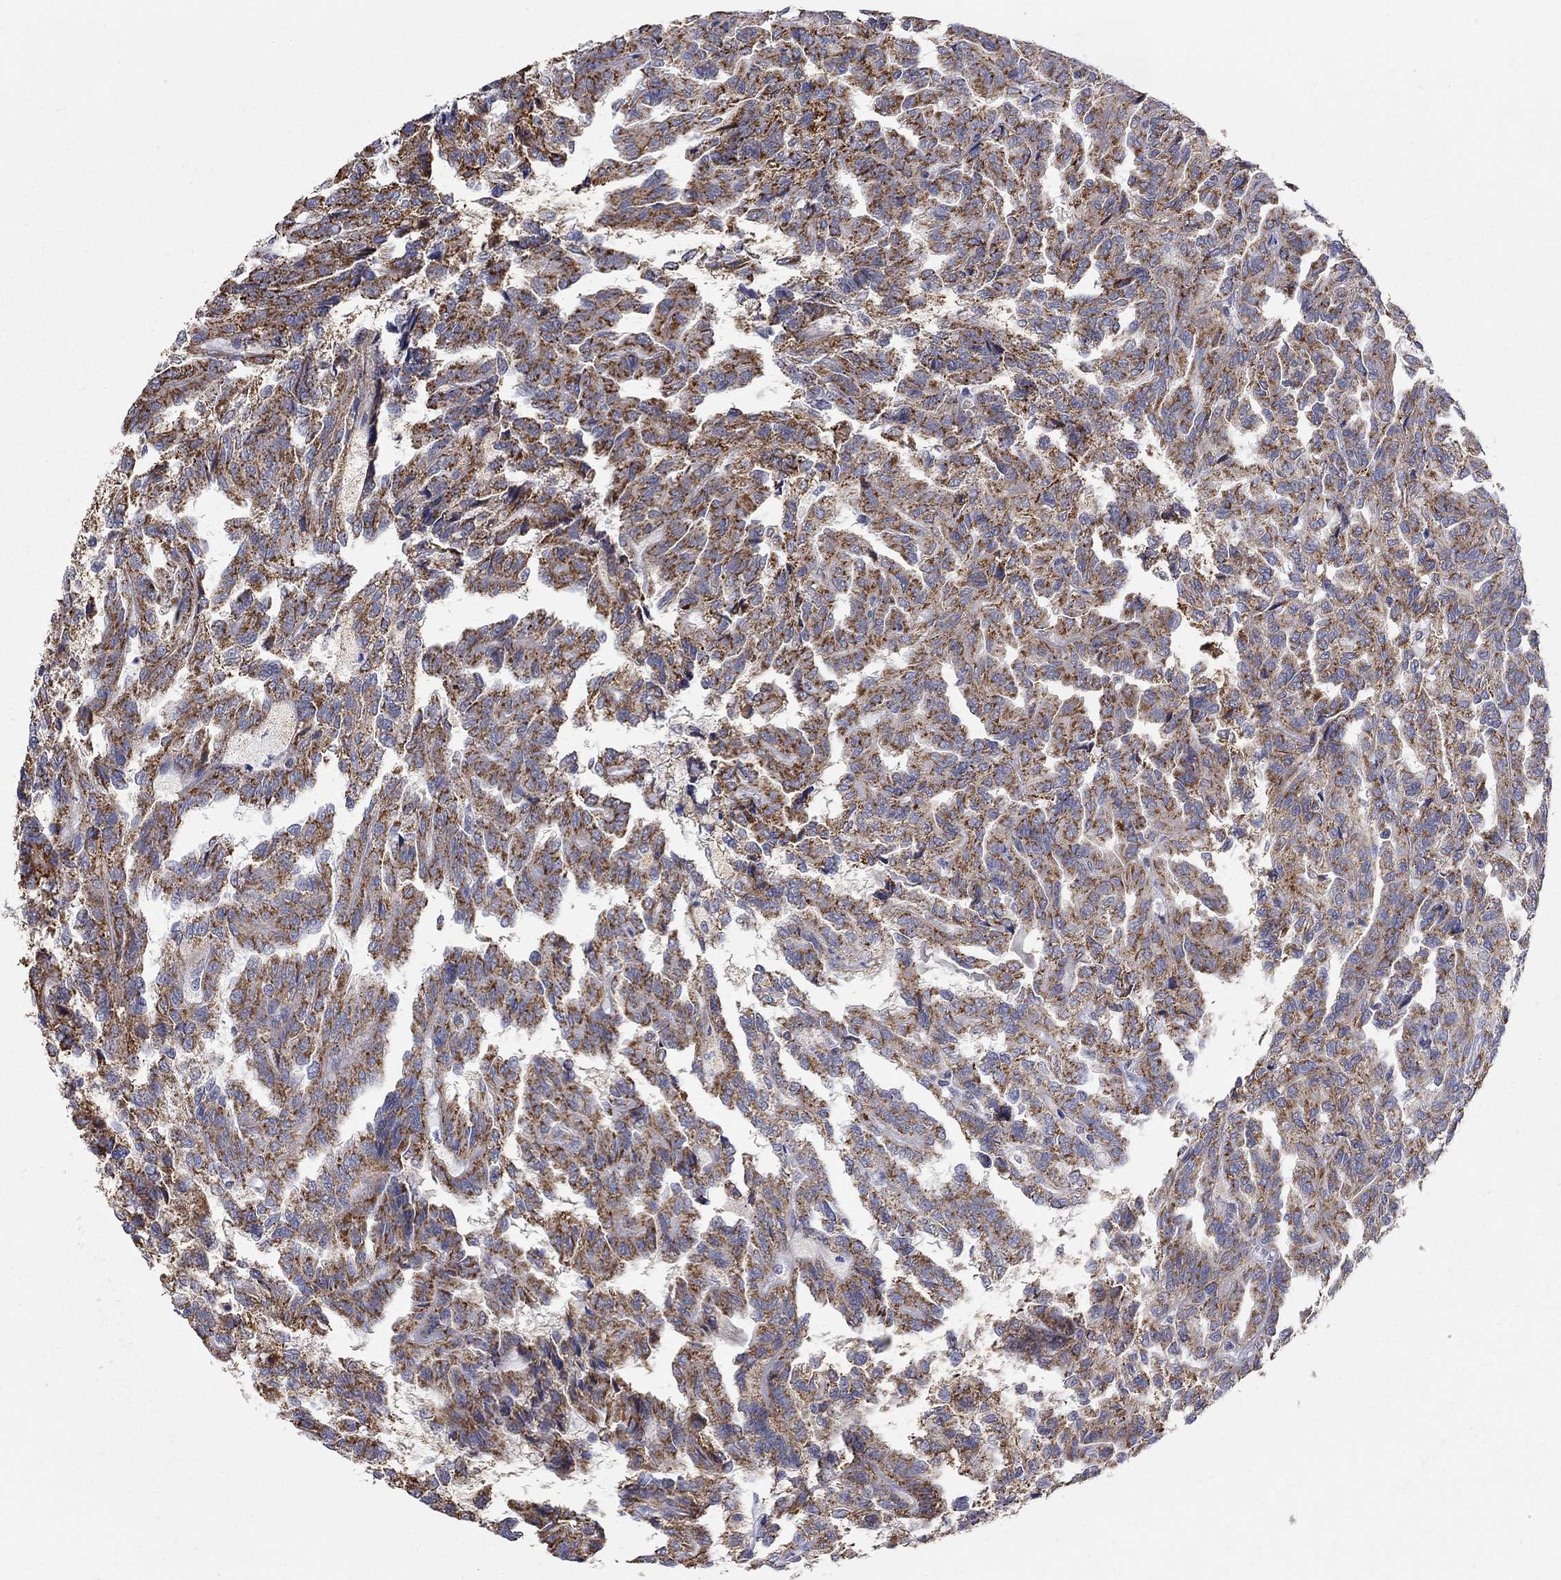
{"staining": {"intensity": "strong", "quantity": "25%-75%", "location": "cytoplasmic/membranous"}, "tissue": "renal cancer", "cell_type": "Tumor cells", "image_type": "cancer", "snomed": [{"axis": "morphology", "description": "Adenocarcinoma, NOS"}, {"axis": "topography", "description": "Kidney"}], "caption": "Brown immunohistochemical staining in human renal adenocarcinoma displays strong cytoplasmic/membranous expression in about 25%-75% of tumor cells. The staining is performed using DAB brown chromogen to label protein expression. The nuclei are counter-stained blue using hematoxylin.", "gene": "HPS5", "patient": {"sex": "male", "age": 79}}